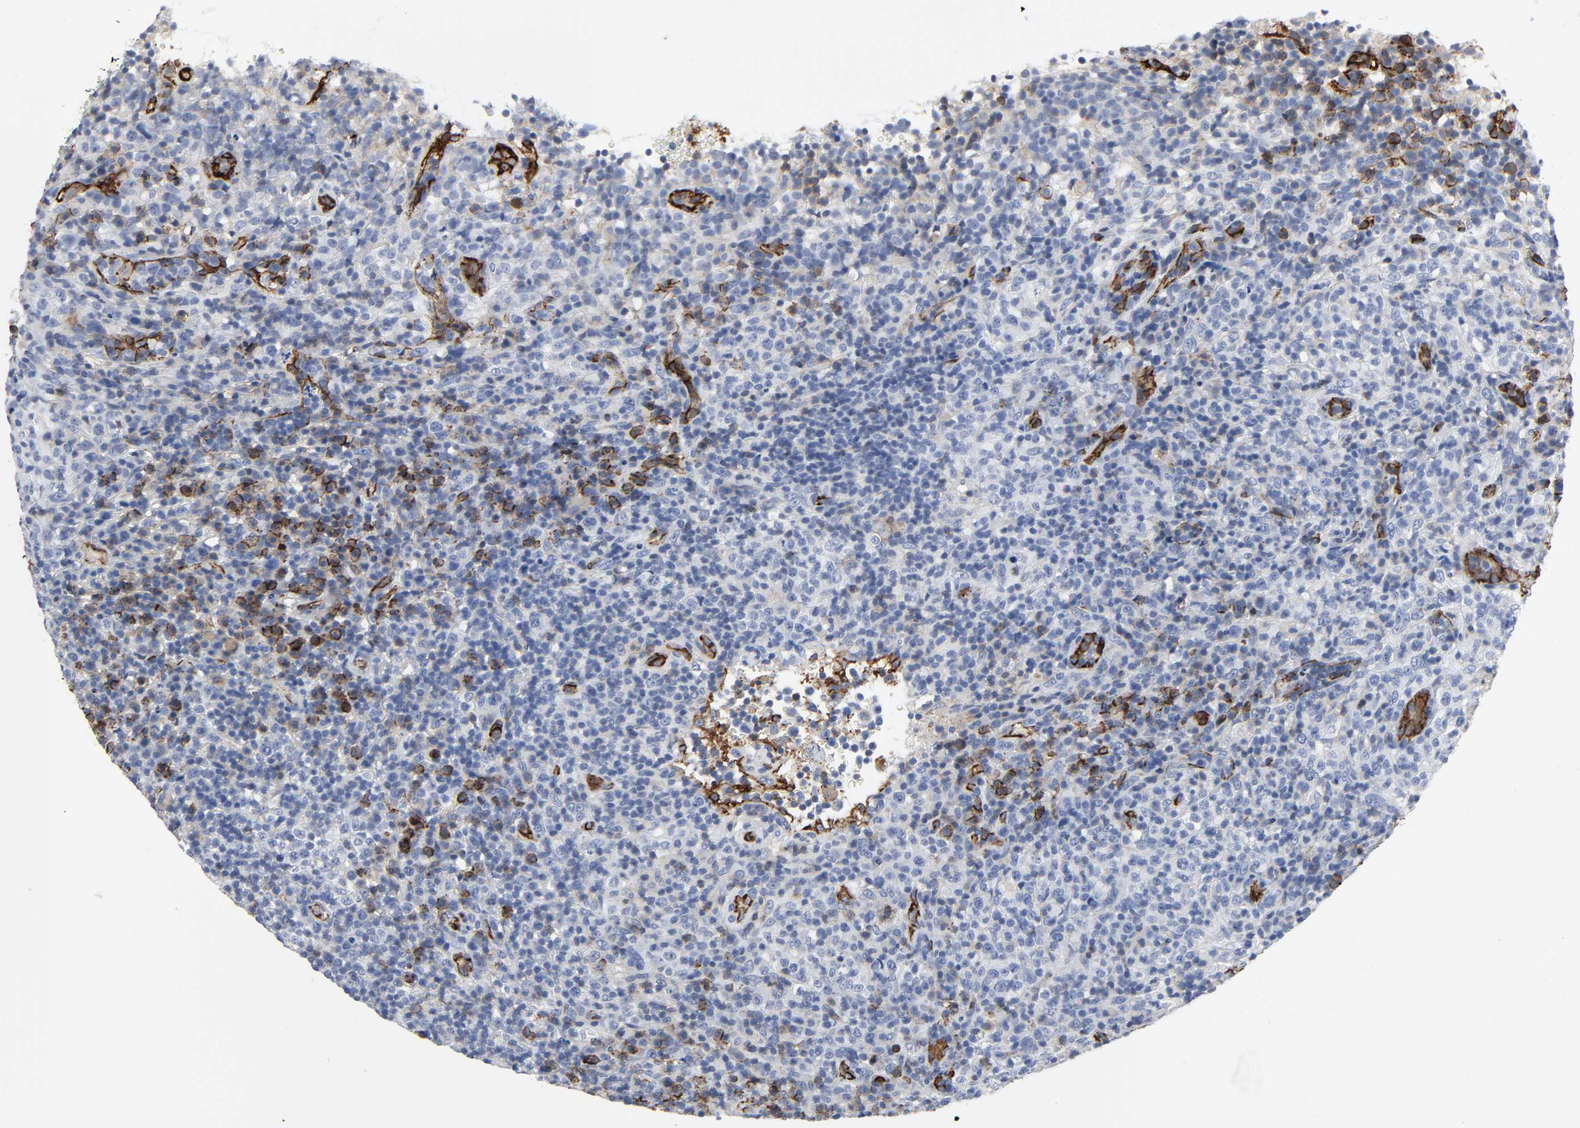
{"staining": {"intensity": "negative", "quantity": "none", "location": "none"}, "tissue": "lymphoma", "cell_type": "Tumor cells", "image_type": "cancer", "snomed": [{"axis": "morphology", "description": "Malignant lymphoma, non-Hodgkin's type, High grade"}, {"axis": "topography", "description": "Lymph node"}], "caption": "The histopathology image reveals no staining of tumor cells in high-grade malignant lymphoma, non-Hodgkin's type. The staining was performed using DAB (3,3'-diaminobenzidine) to visualize the protein expression in brown, while the nuclei were stained in blue with hematoxylin (Magnification: 20x).", "gene": "PECAM1", "patient": {"sex": "female", "age": 76}}